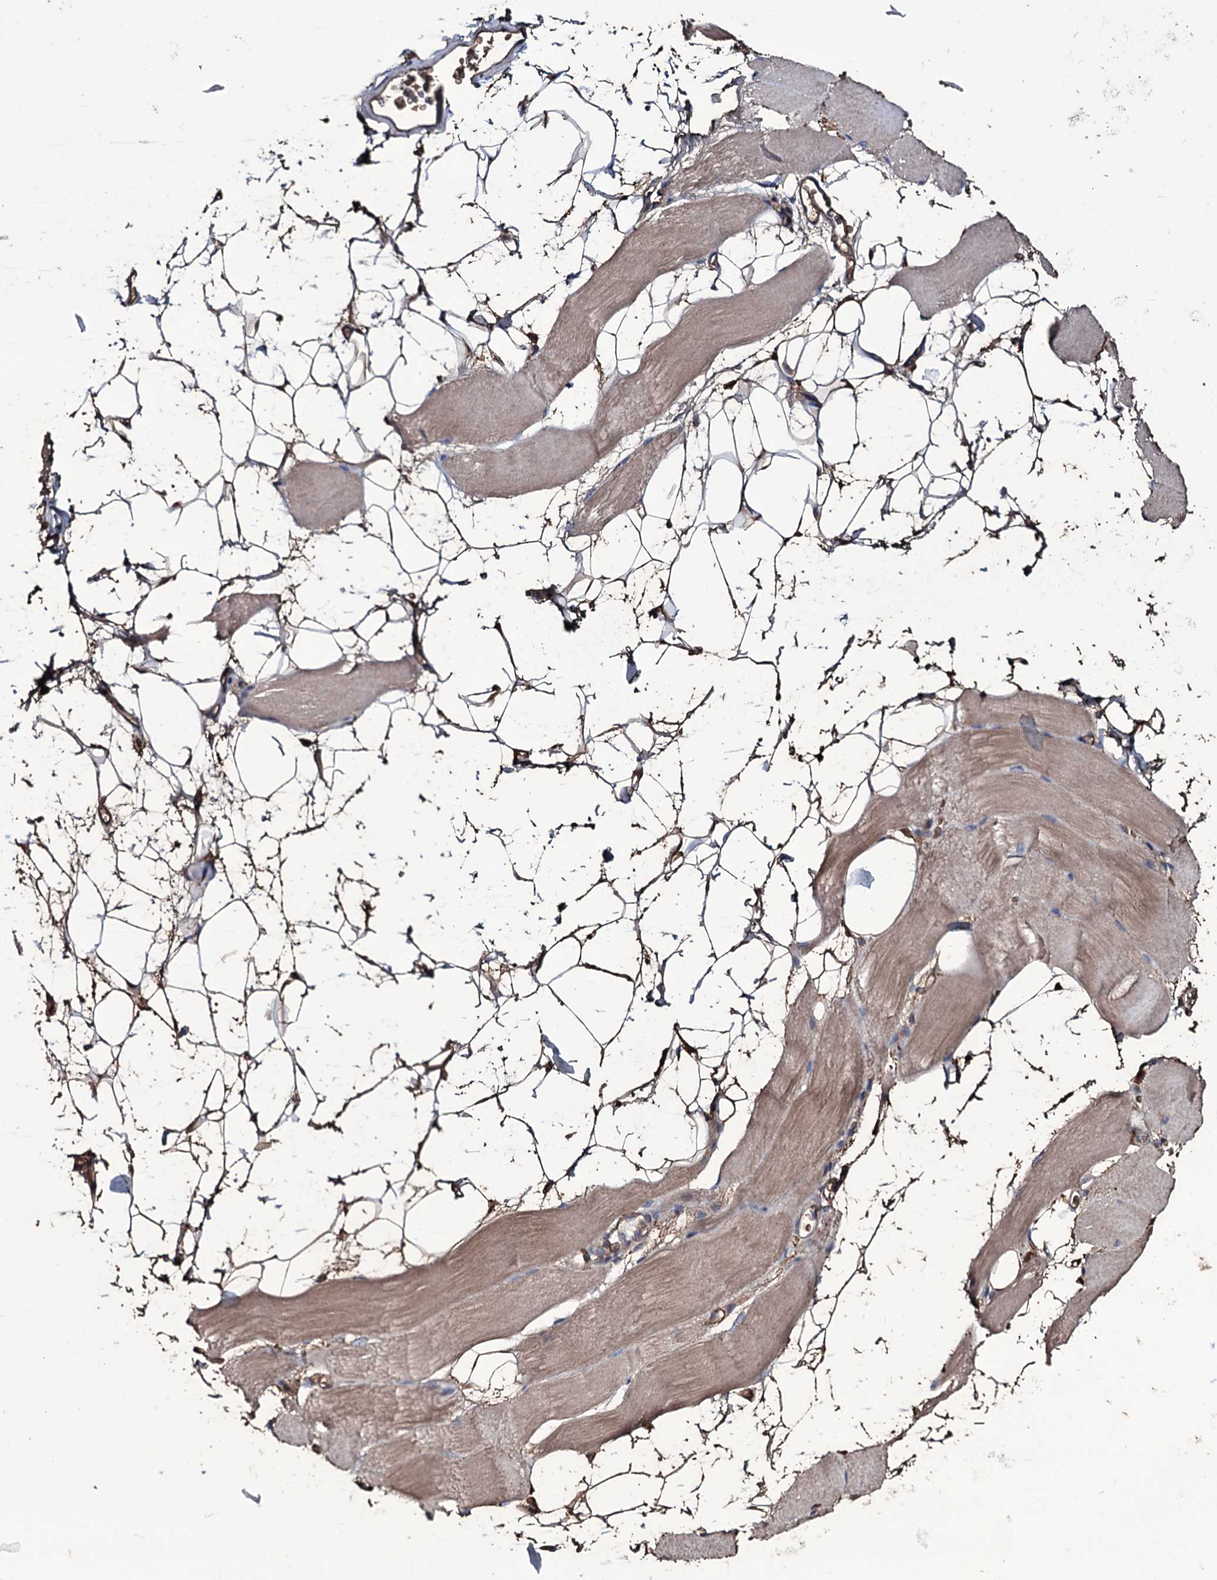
{"staining": {"intensity": "moderate", "quantity": ">75%", "location": "cytoplasmic/membranous"}, "tissue": "skeletal muscle", "cell_type": "Myocytes", "image_type": "normal", "snomed": [{"axis": "morphology", "description": "Normal tissue, NOS"}, {"axis": "topography", "description": "Skeletal muscle"}, {"axis": "topography", "description": "Parathyroid gland"}], "caption": "Immunohistochemistry (IHC) image of normal human skeletal muscle stained for a protein (brown), which reveals medium levels of moderate cytoplasmic/membranous expression in about >75% of myocytes.", "gene": "ZSWIM8", "patient": {"sex": "female", "age": 37}}